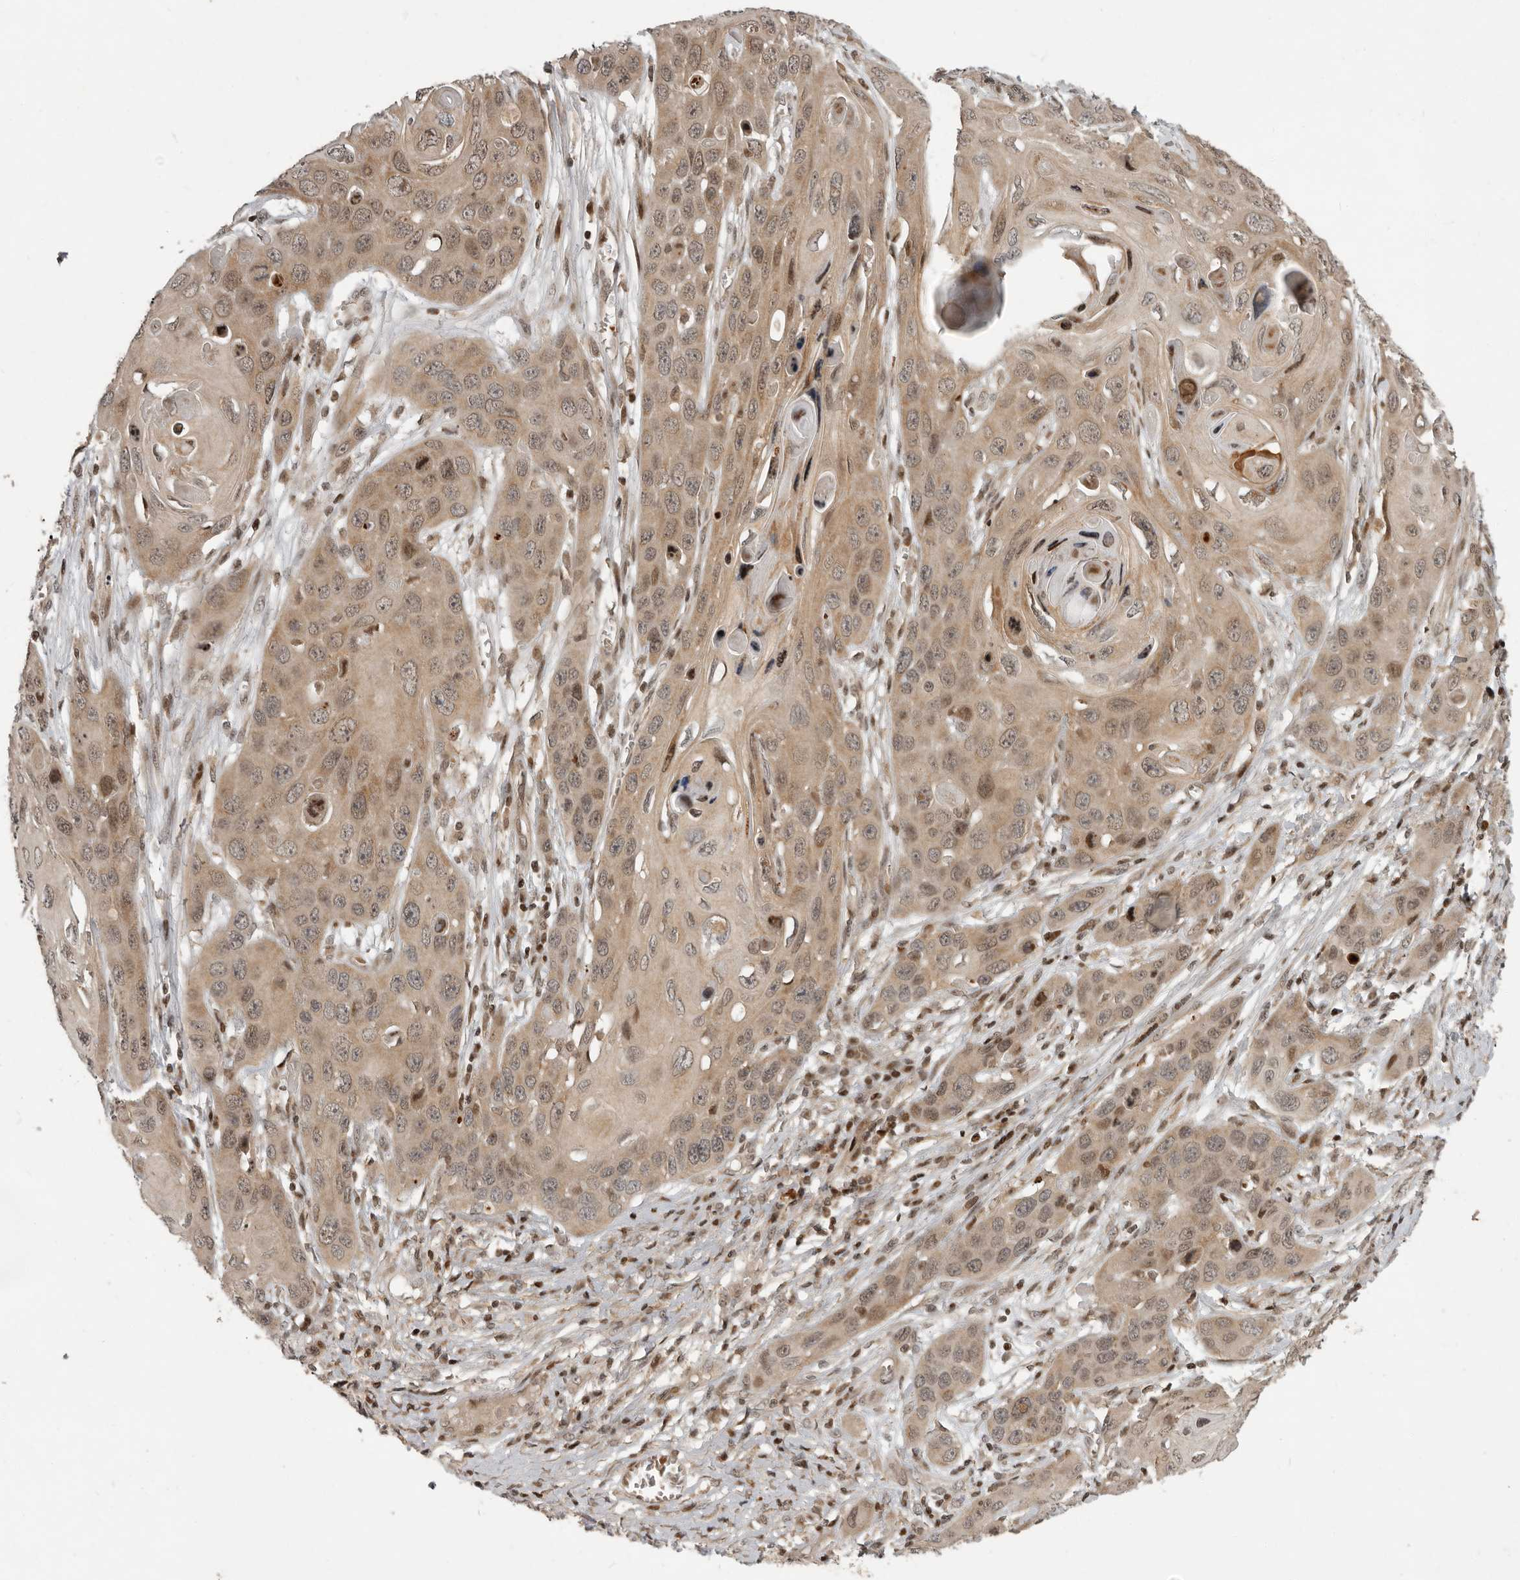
{"staining": {"intensity": "moderate", "quantity": ">75%", "location": "cytoplasmic/membranous,nuclear"}, "tissue": "skin cancer", "cell_type": "Tumor cells", "image_type": "cancer", "snomed": [{"axis": "morphology", "description": "Squamous cell carcinoma, NOS"}, {"axis": "topography", "description": "Skin"}], "caption": "Skin cancer tissue demonstrates moderate cytoplasmic/membranous and nuclear positivity in about >75% of tumor cells, visualized by immunohistochemistry. (IHC, brightfield microscopy, high magnification).", "gene": "RABIF", "patient": {"sex": "male", "age": 55}}